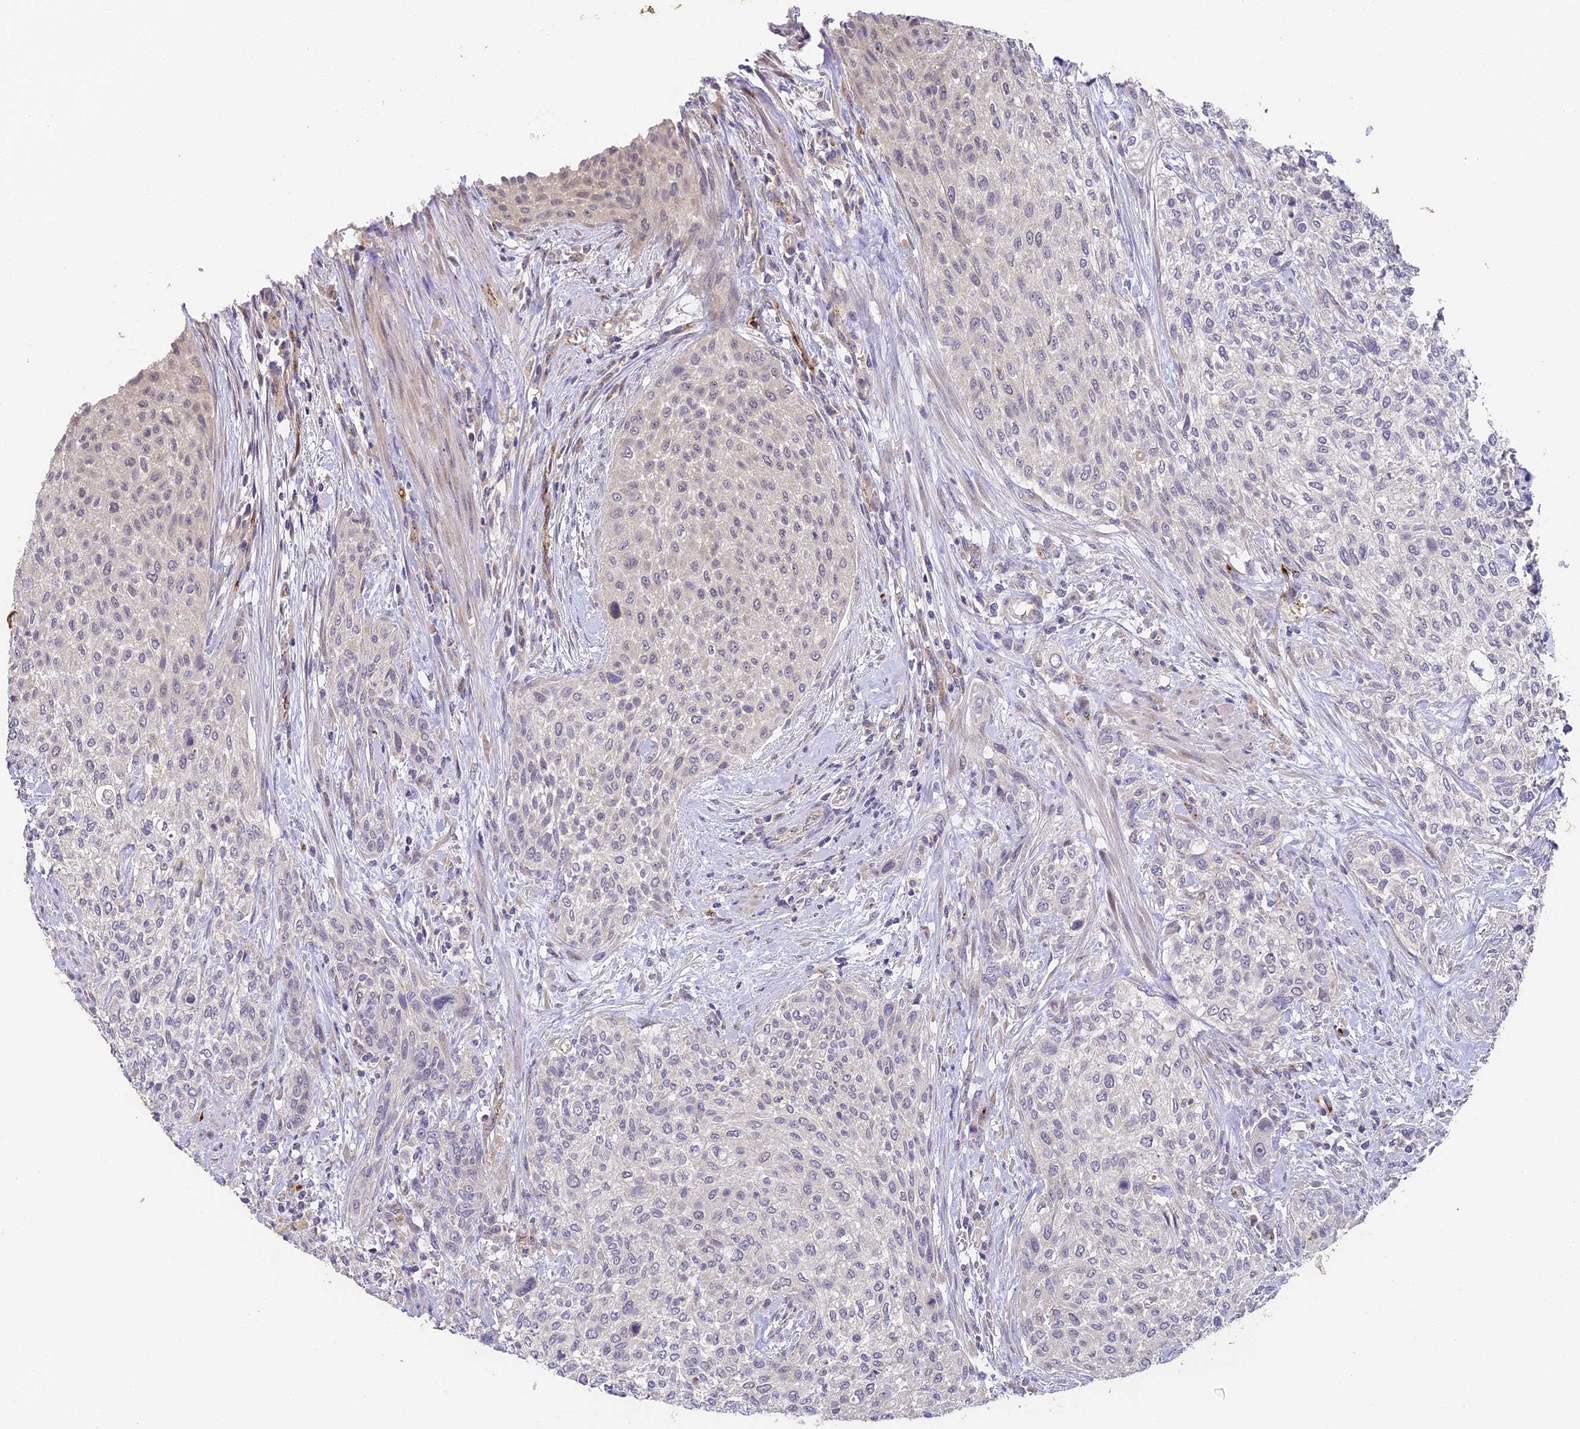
{"staining": {"intensity": "weak", "quantity": "25%-75%", "location": "nuclear"}, "tissue": "urothelial cancer", "cell_type": "Tumor cells", "image_type": "cancer", "snomed": [{"axis": "morphology", "description": "Normal tissue, NOS"}, {"axis": "morphology", "description": "Urothelial carcinoma, NOS"}, {"axis": "topography", "description": "Urinary bladder"}, {"axis": "topography", "description": "Peripheral nerve tissue"}], "caption": "Human urothelial cancer stained with a protein marker demonstrates weak staining in tumor cells.", "gene": "DNAAF10", "patient": {"sex": "male", "age": 35}}